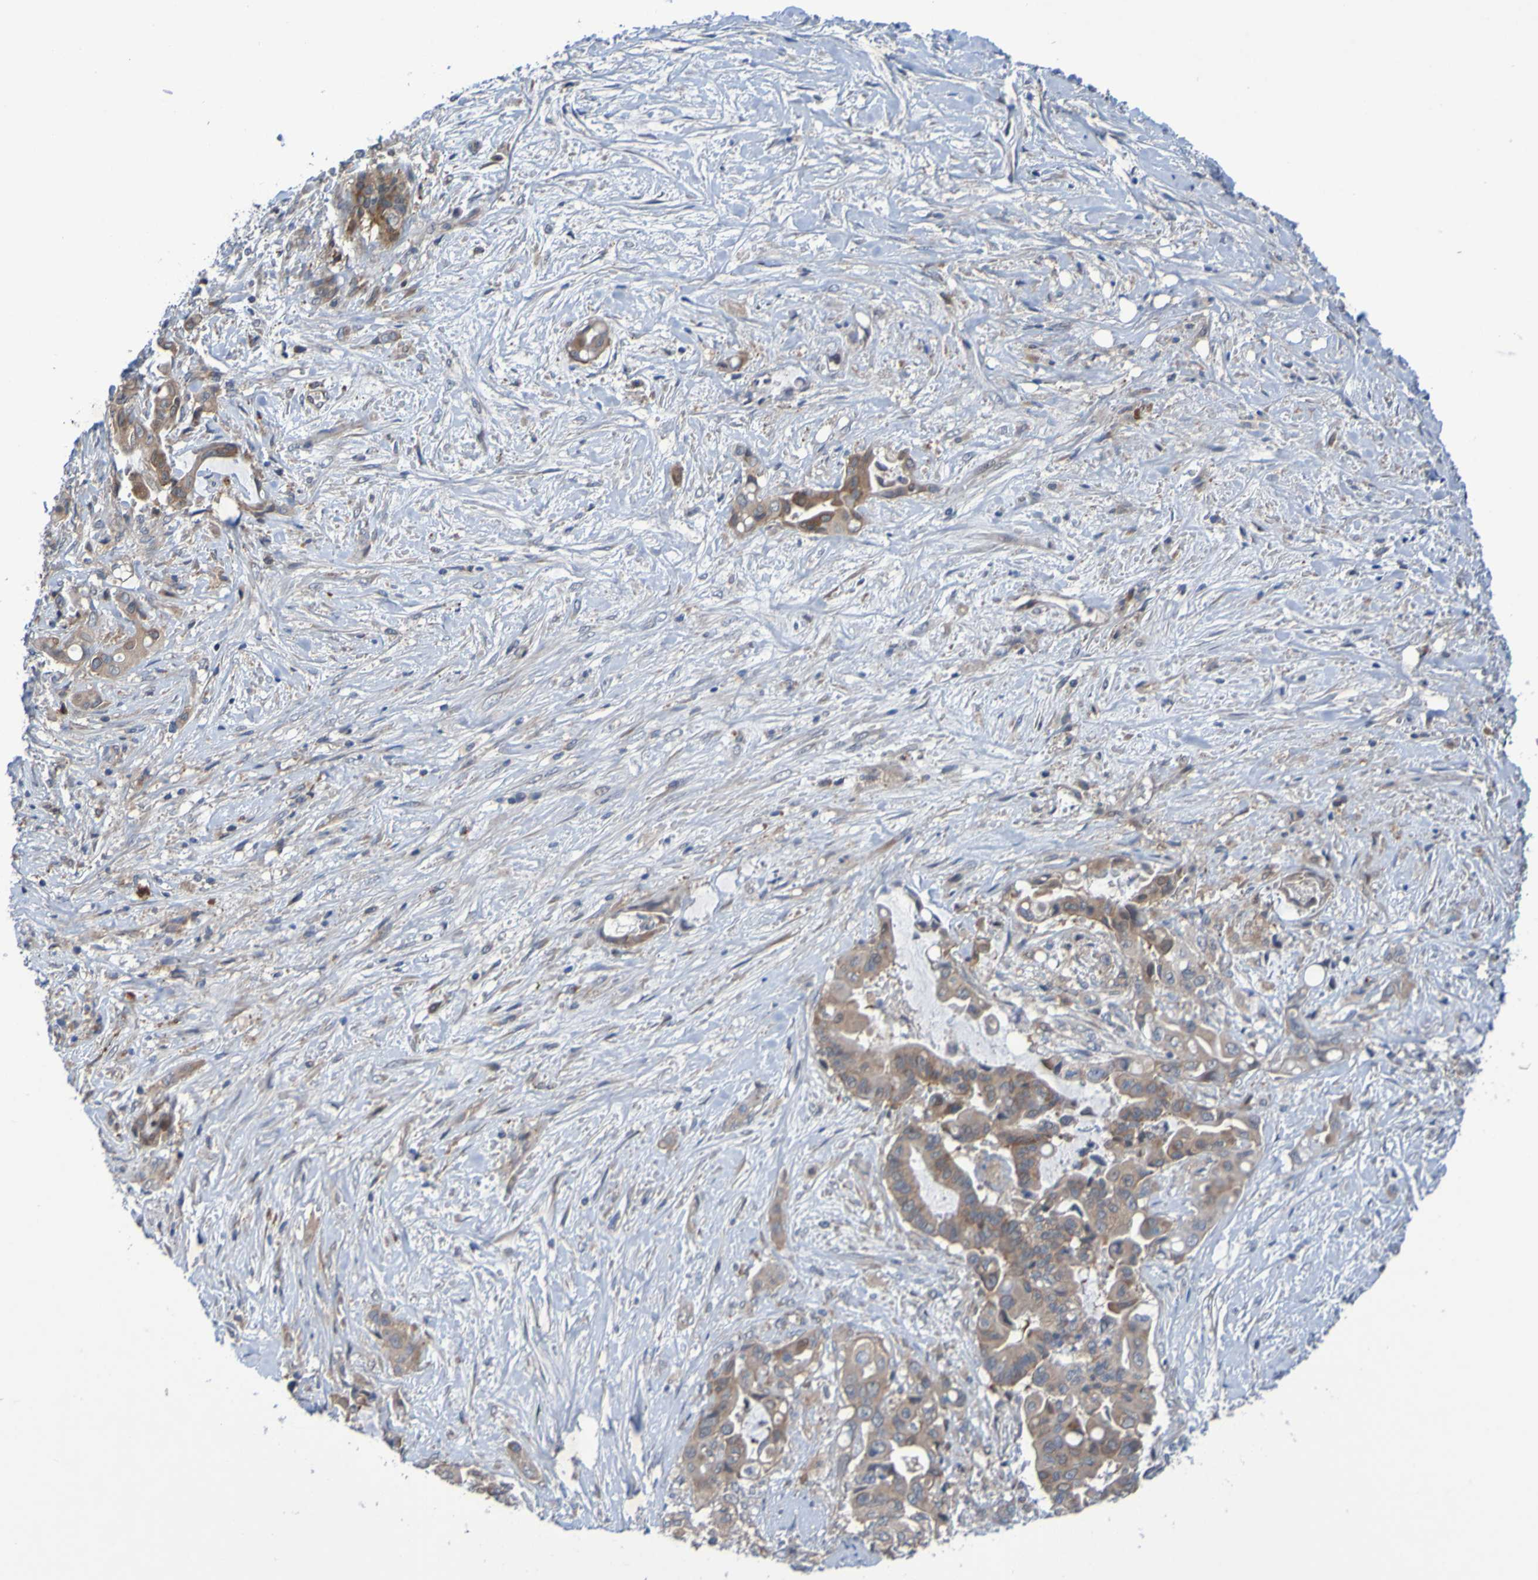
{"staining": {"intensity": "moderate", "quantity": ">75%", "location": "cytoplasmic/membranous"}, "tissue": "liver cancer", "cell_type": "Tumor cells", "image_type": "cancer", "snomed": [{"axis": "morphology", "description": "Cholangiocarcinoma"}, {"axis": "topography", "description": "Liver"}], "caption": "Immunohistochemical staining of human liver cancer displays moderate cytoplasmic/membranous protein expression in about >75% of tumor cells.", "gene": "SDK1", "patient": {"sex": "female", "age": 61}}